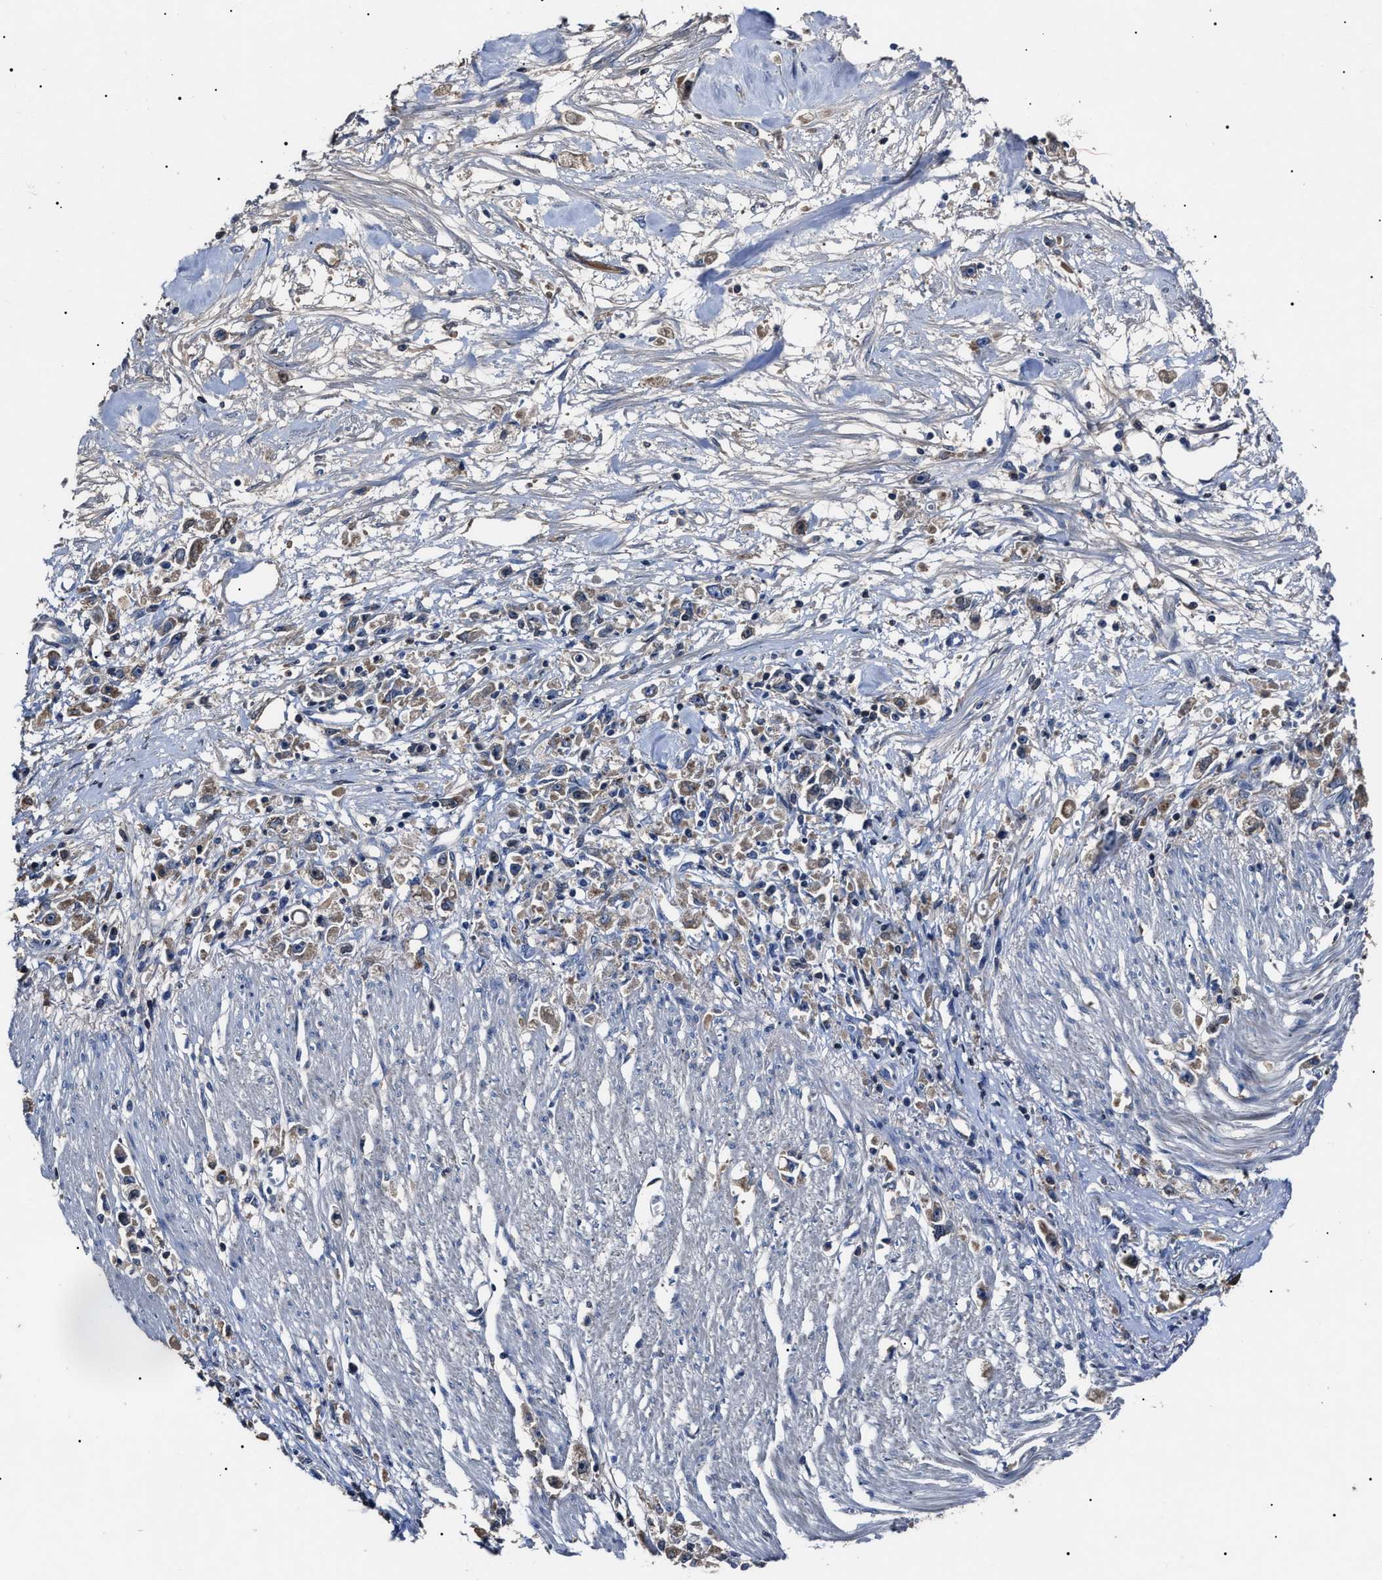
{"staining": {"intensity": "weak", "quantity": ">75%", "location": "cytoplasmic/membranous"}, "tissue": "stomach cancer", "cell_type": "Tumor cells", "image_type": "cancer", "snomed": [{"axis": "morphology", "description": "Adenocarcinoma, NOS"}, {"axis": "topography", "description": "Stomach"}], "caption": "Stomach adenocarcinoma tissue reveals weak cytoplasmic/membranous staining in approximately >75% of tumor cells, visualized by immunohistochemistry.", "gene": "IFT81", "patient": {"sex": "female", "age": 59}}